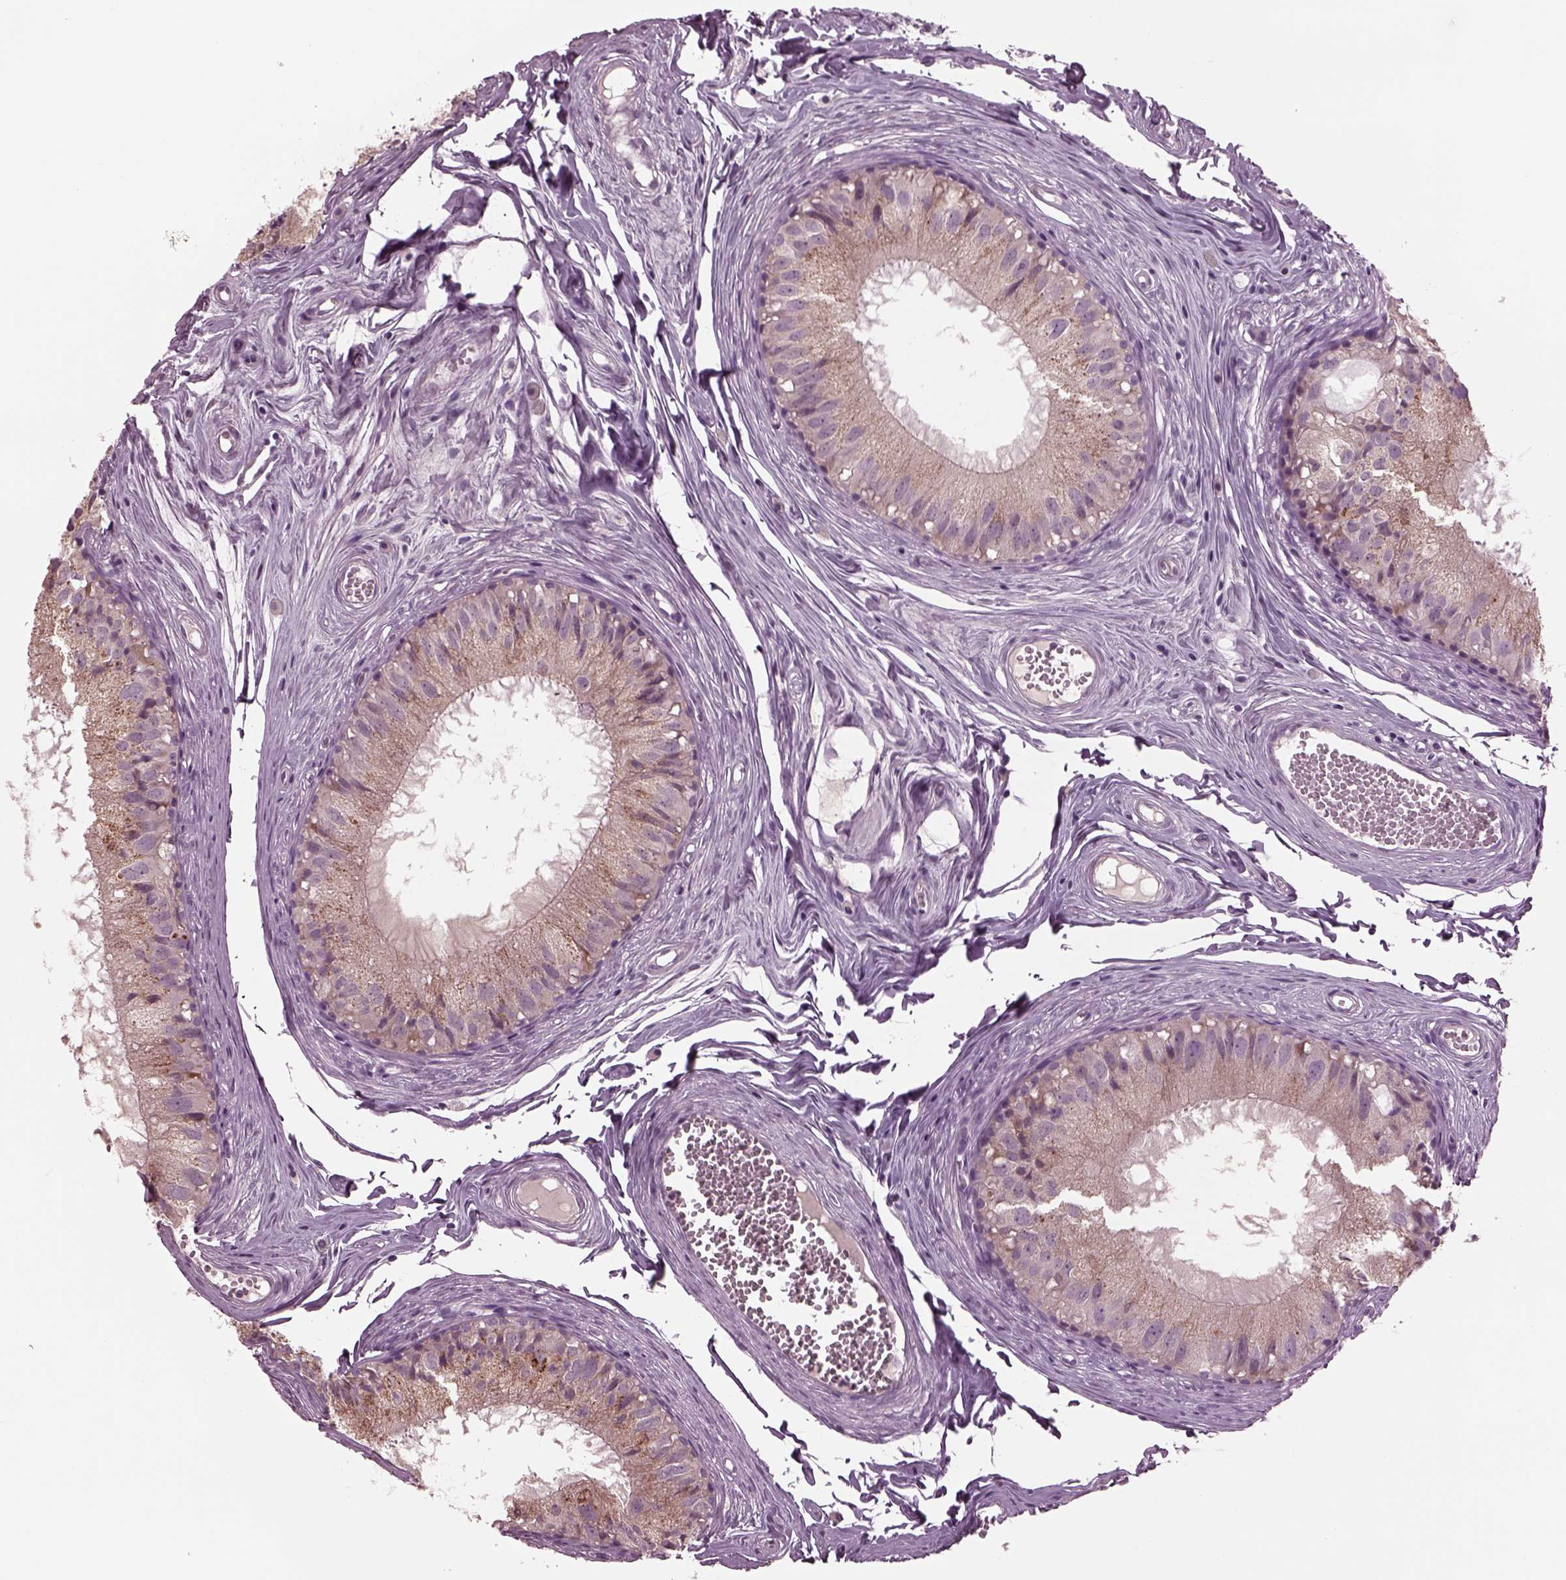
{"staining": {"intensity": "moderate", "quantity": "<25%", "location": "cytoplasmic/membranous"}, "tissue": "epididymis", "cell_type": "Glandular cells", "image_type": "normal", "snomed": [{"axis": "morphology", "description": "Normal tissue, NOS"}, {"axis": "topography", "description": "Epididymis"}], "caption": "Protein analysis of normal epididymis reveals moderate cytoplasmic/membranous expression in about <25% of glandular cells.", "gene": "CLCN4", "patient": {"sex": "male", "age": 45}}